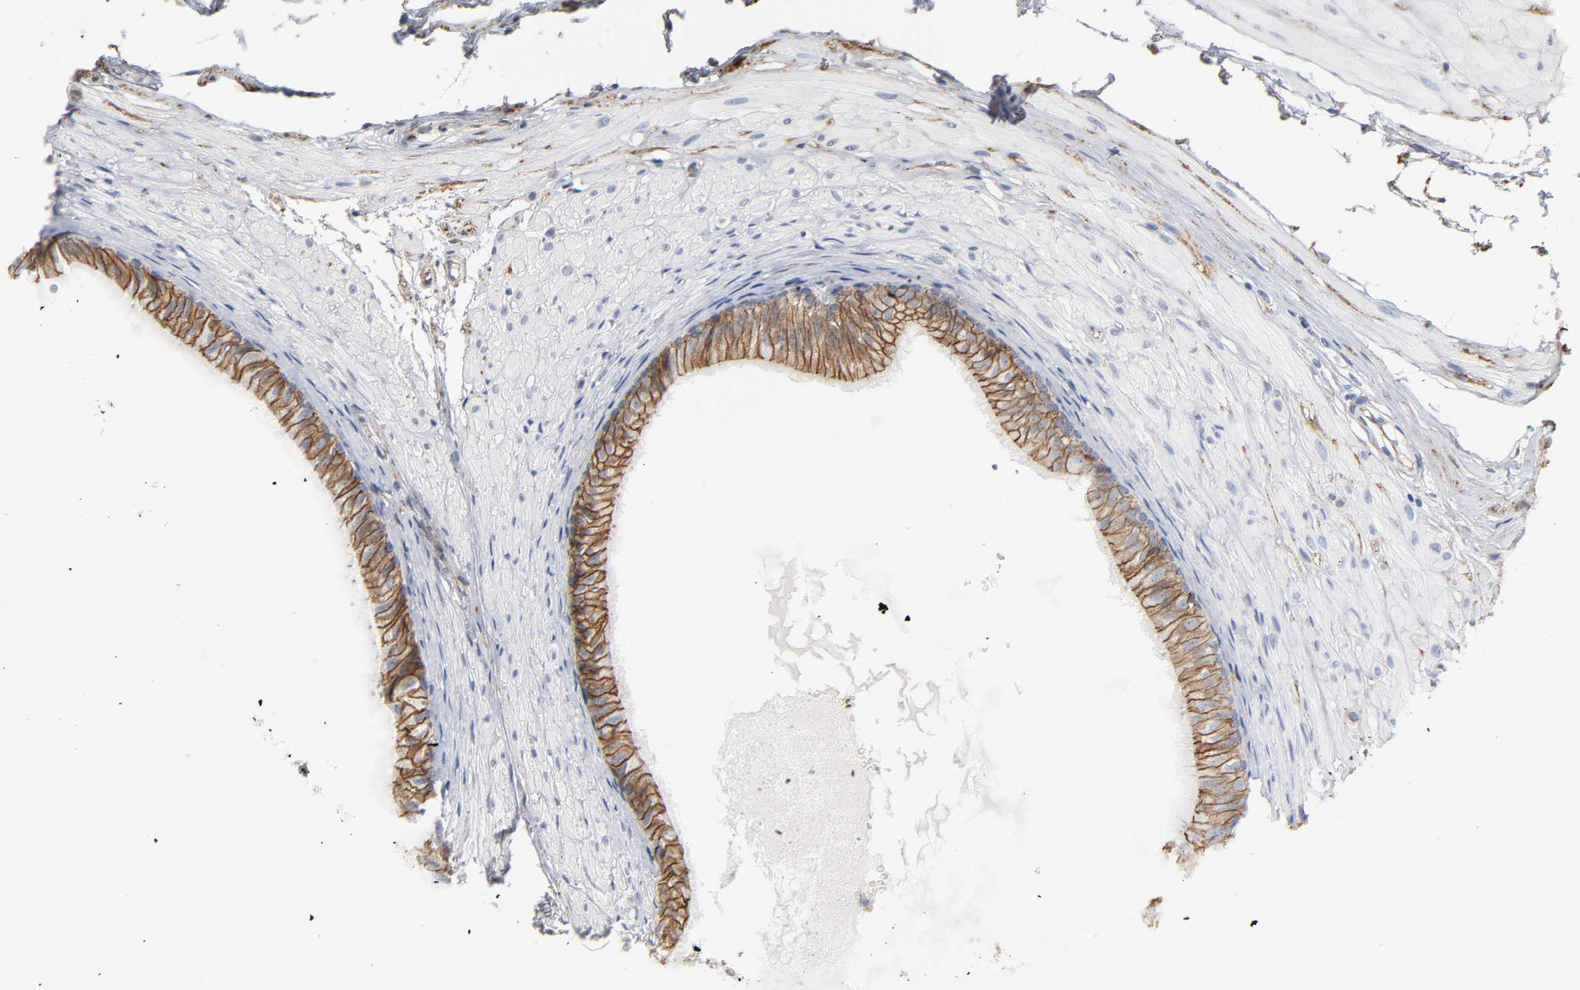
{"staining": {"intensity": "moderate", "quantity": ">75%", "location": "cytoplasmic/membranous"}, "tissue": "epididymis", "cell_type": "Glandular cells", "image_type": "normal", "snomed": [{"axis": "morphology", "description": "Normal tissue, NOS"}, {"axis": "morphology", "description": "Atrophy, NOS"}, {"axis": "topography", "description": "Testis"}, {"axis": "topography", "description": "Epididymis"}], "caption": "Protein analysis of unremarkable epididymis exhibits moderate cytoplasmic/membranous expression in approximately >75% of glandular cells.", "gene": "SPTAN1", "patient": {"sex": "male", "age": 18}}